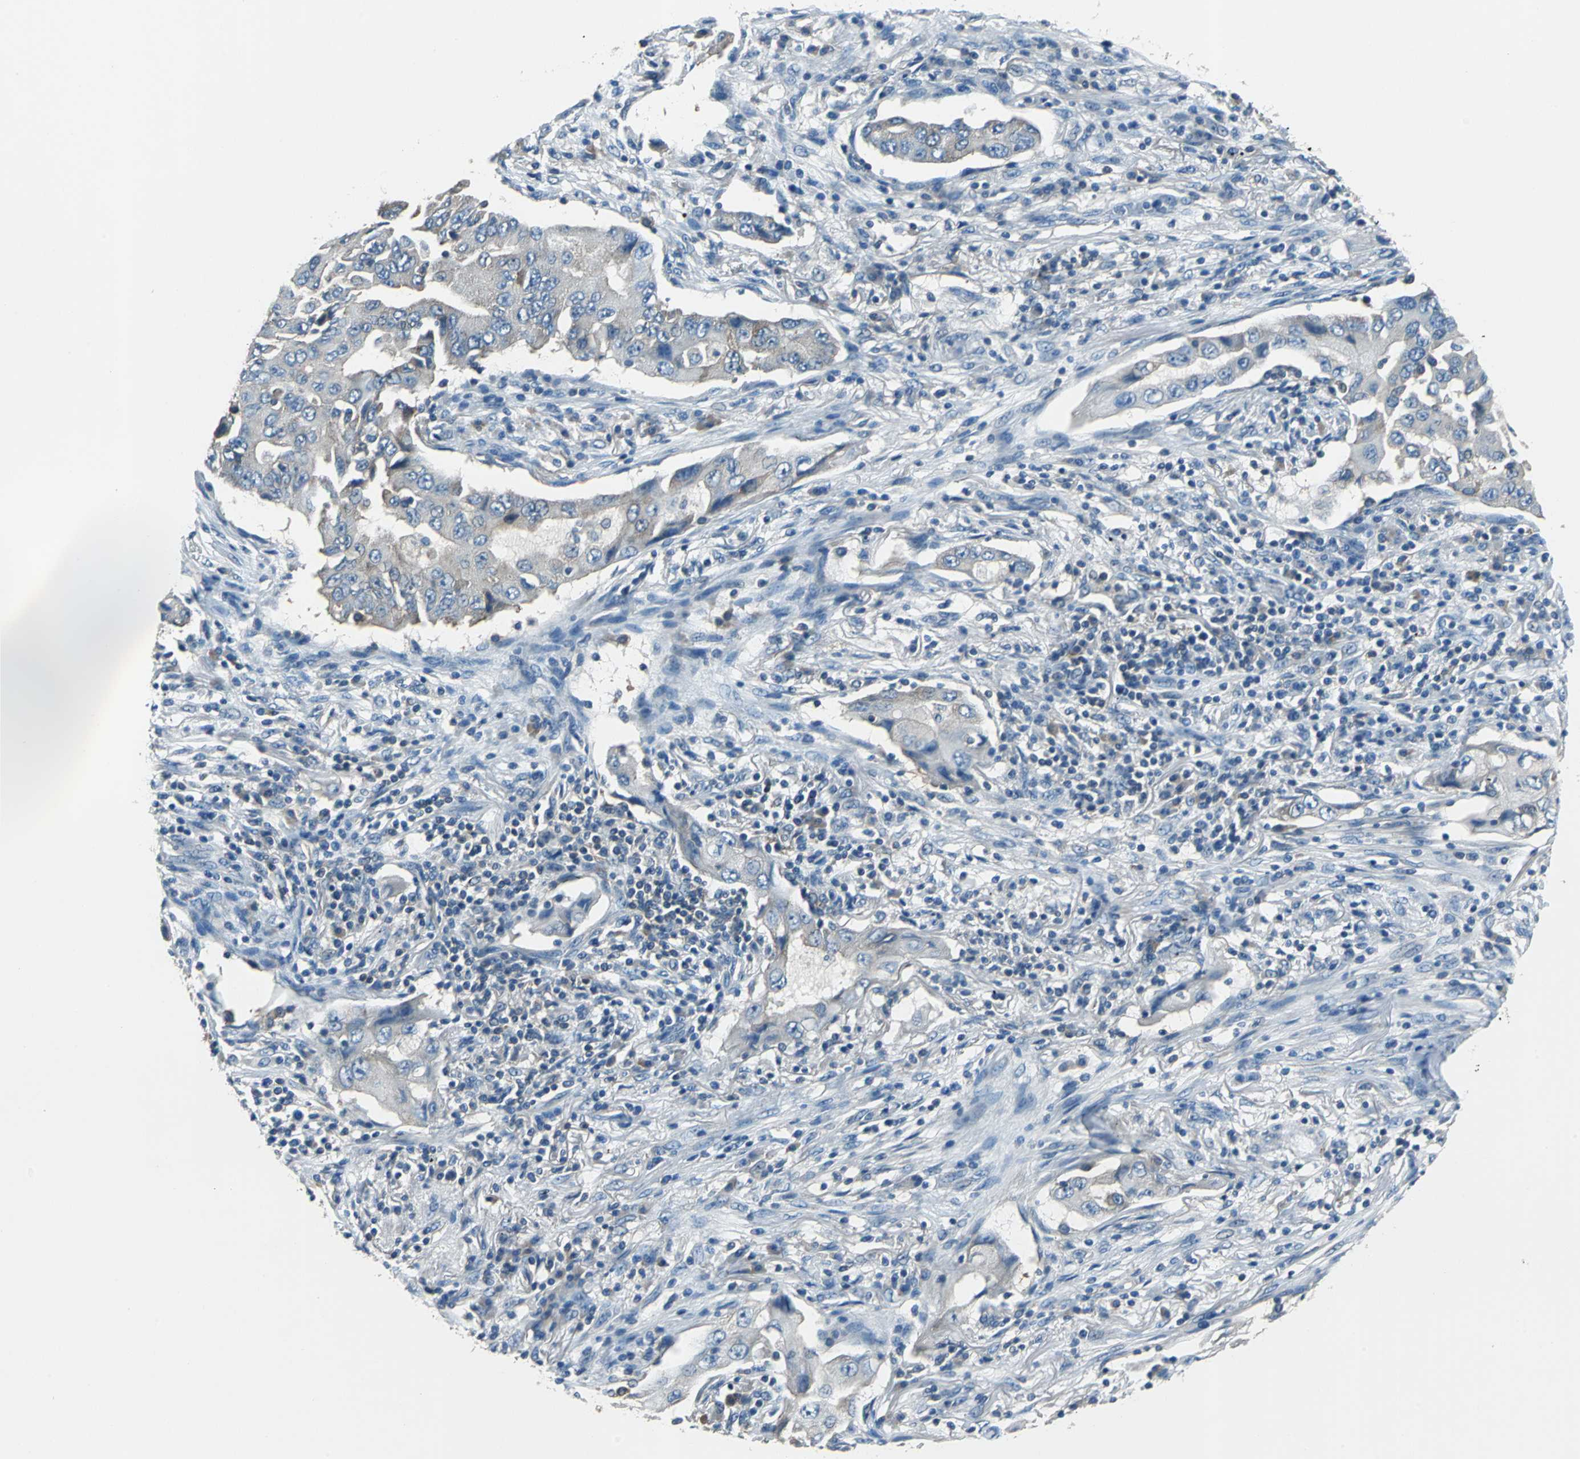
{"staining": {"intensity": "weak", "quantity": "<25%", "location": "cytoplasmic/membranous"}, "tissue": "lung cancer", "cell_type": "Tumor cells", "image_type": "cancer", "snomed": [{"axis": "morphology", "description": "Adenocarcinoma, NOS"}, {"axis": "topography", "description": "Lung"}], "caption": "Immunohistochemical staining of adenocarcinoma (lung) exhibits no significant staining in tumor cells.", "gene": "PRKCA", "patient": {"sex": "female", "age": 65}}